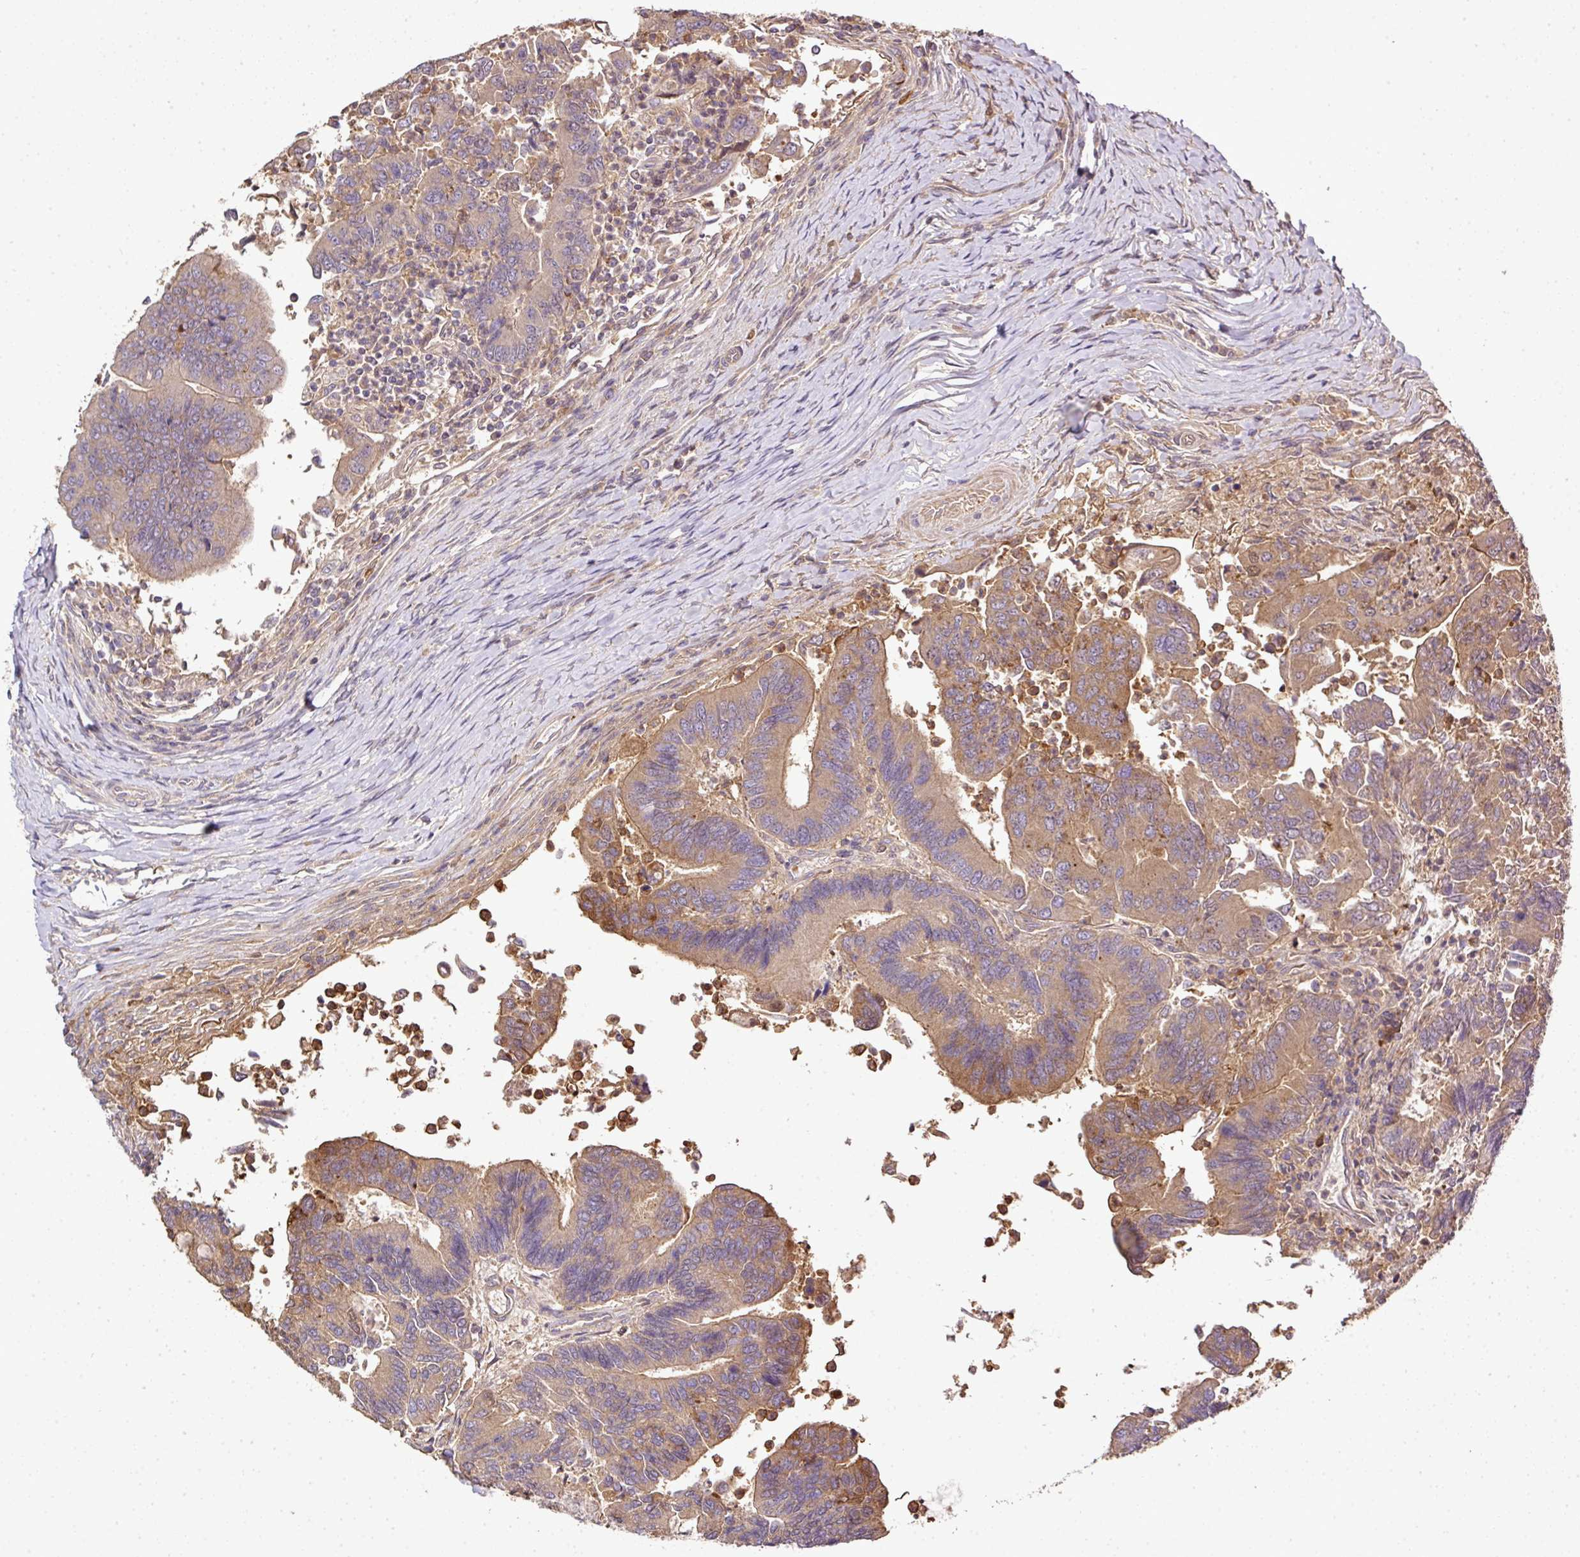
{"staining": {"intensity": "moderate", "quantity": "25%-75%", "location": "cytoplasmic/membranous"}, "tissue": "colorectal cancer", "cell_type": "Tumor cells", "image_type": "cancer", "snomed": [{"axis": "morphology", "description": "Adenocarcinoma, NOS"}, {"axis": "topography", "description": "Colon"}], "caption": "The immunohistochemical stain highlights moderate cytoplasmic/membranous staining in tumor cells of colorectal adenocarcinoma tissue.", "gene": "TMEM107", "patient": {"sex": "female", "age": 67}}